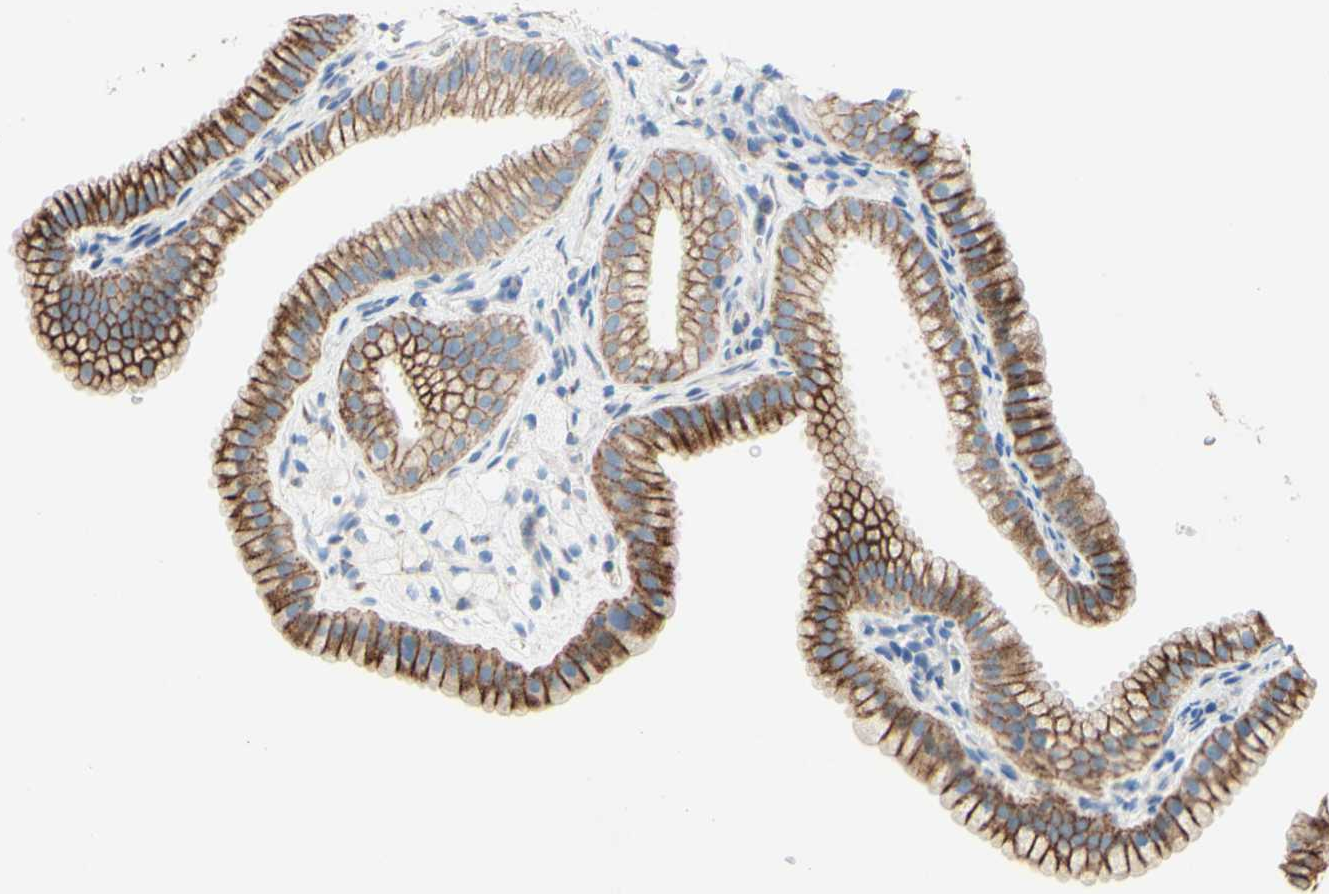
{"staining": {"intensity": "strong", "quantity": ">75%", "location": "cytoplasmic/membranous"}, "tissue": "gallbladder", "cell_type": "Glandular cells", "image_type": "normal", "snomed": [{"axis": "morphology", "description": "Normal tissue, NOS"}, {"axis": "topography", "description": "Gallbladder"}], "caption": "Benign gallbladder reveals strong cytoplasmic/membranous staining in approximately >75% of glandular cells, visualized by immunohistochemistry. Using DAB (brown) and hematoxylin (blue) stains, captured at high magnification using brightfield microscopy.", "gene": "TMIGD2", "patient": {"sex": "female", "age": 64}}